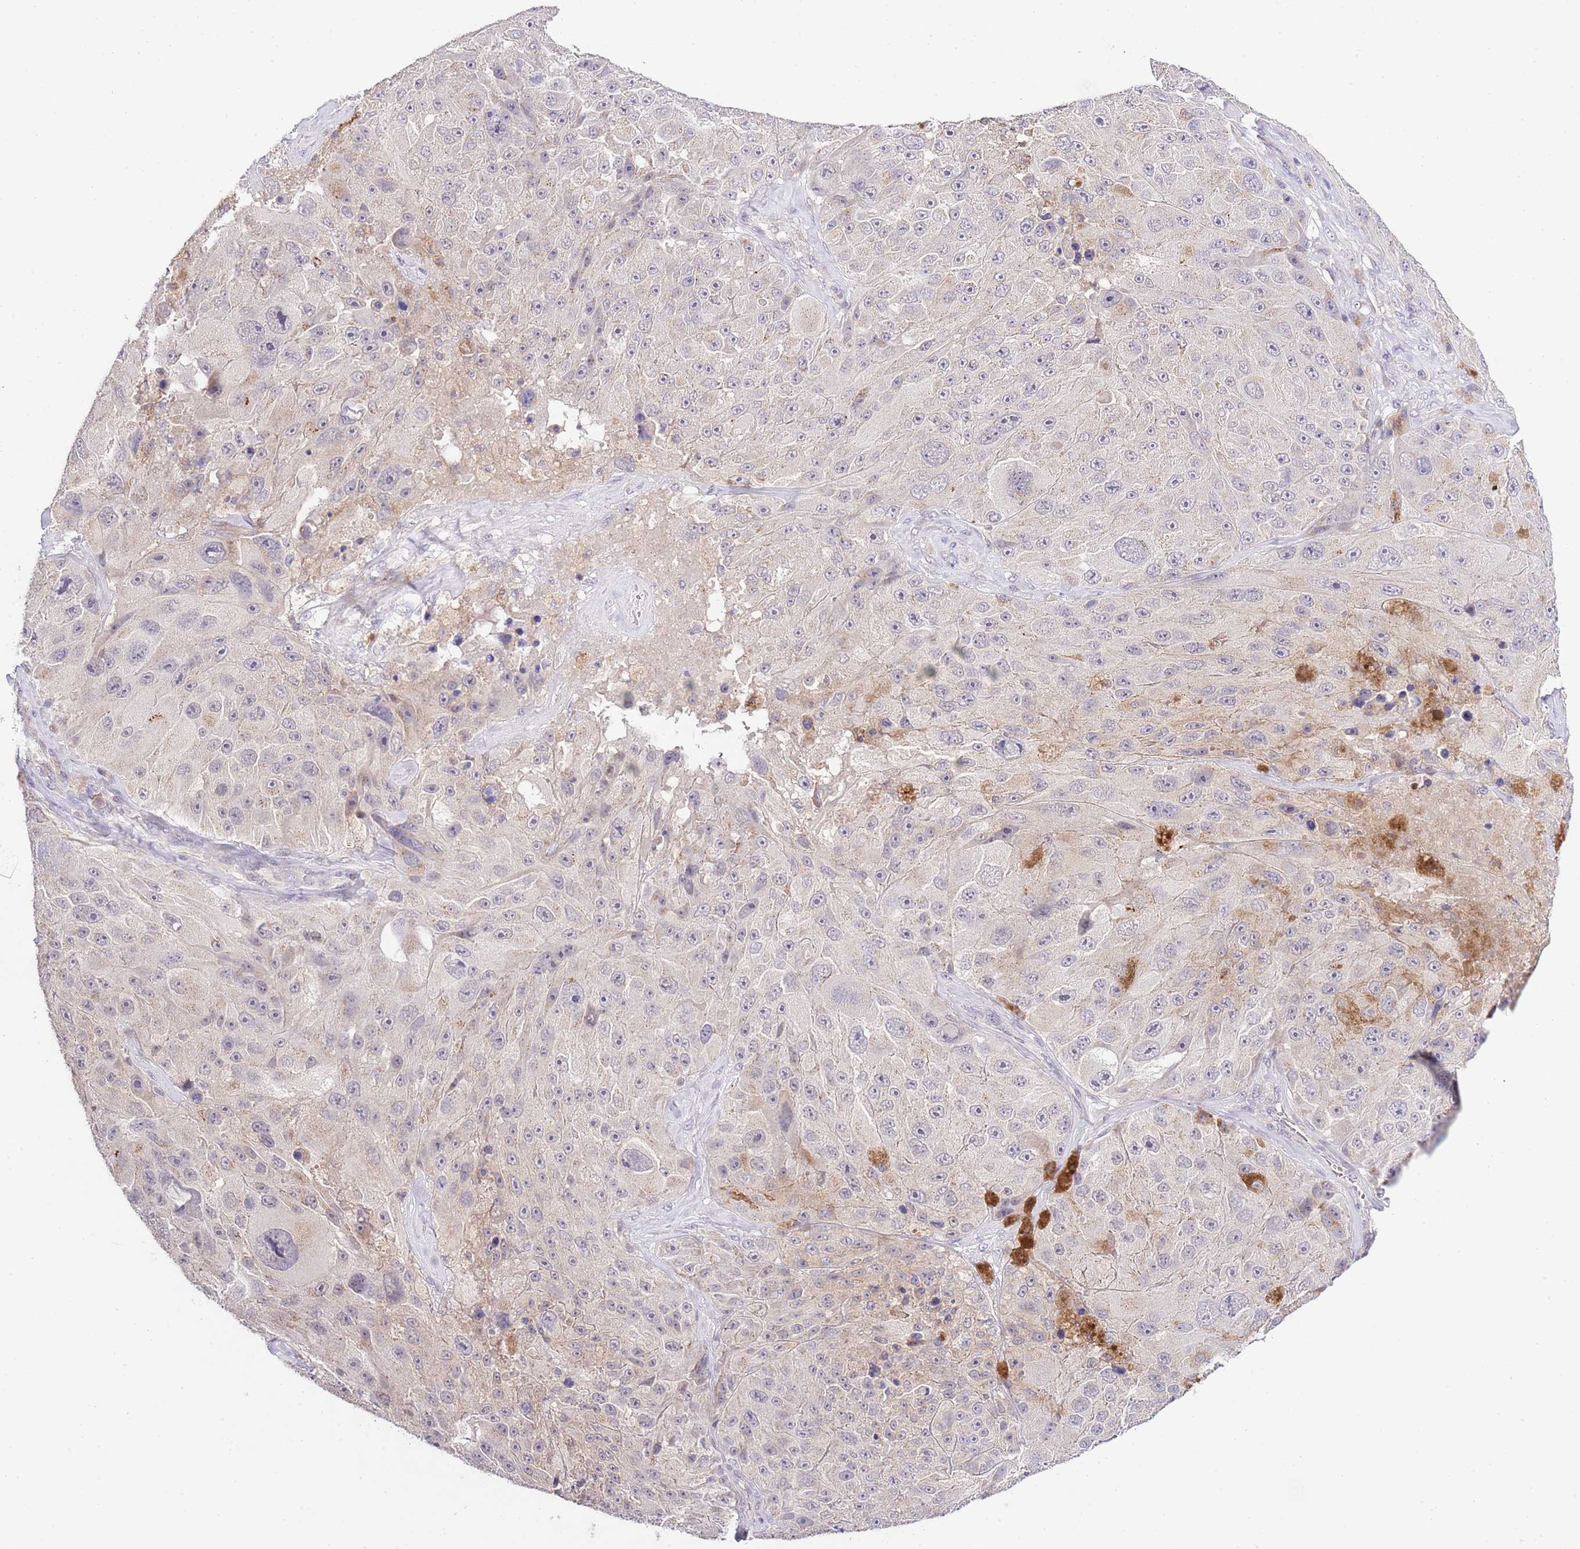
{"staining": {"intensity": "negative", "quantity": "none", "location": "none"}, "tissue": "melanoma", "cell_type": "Tumor cells", "image_type": "cancer", "snomed": [{"axis": "morphology", "description": "Malignant melanoma, Metastatic site"}, {"axis": "topography", "description": "Lymph node"}], "caption": "Immunohistochemistry micrograph of melanoma stained for a protein (brown), which demonstrates no expression in tumor cells.", "gene": "EFHD1", "patient": {"sex": "male", "age": 62}}